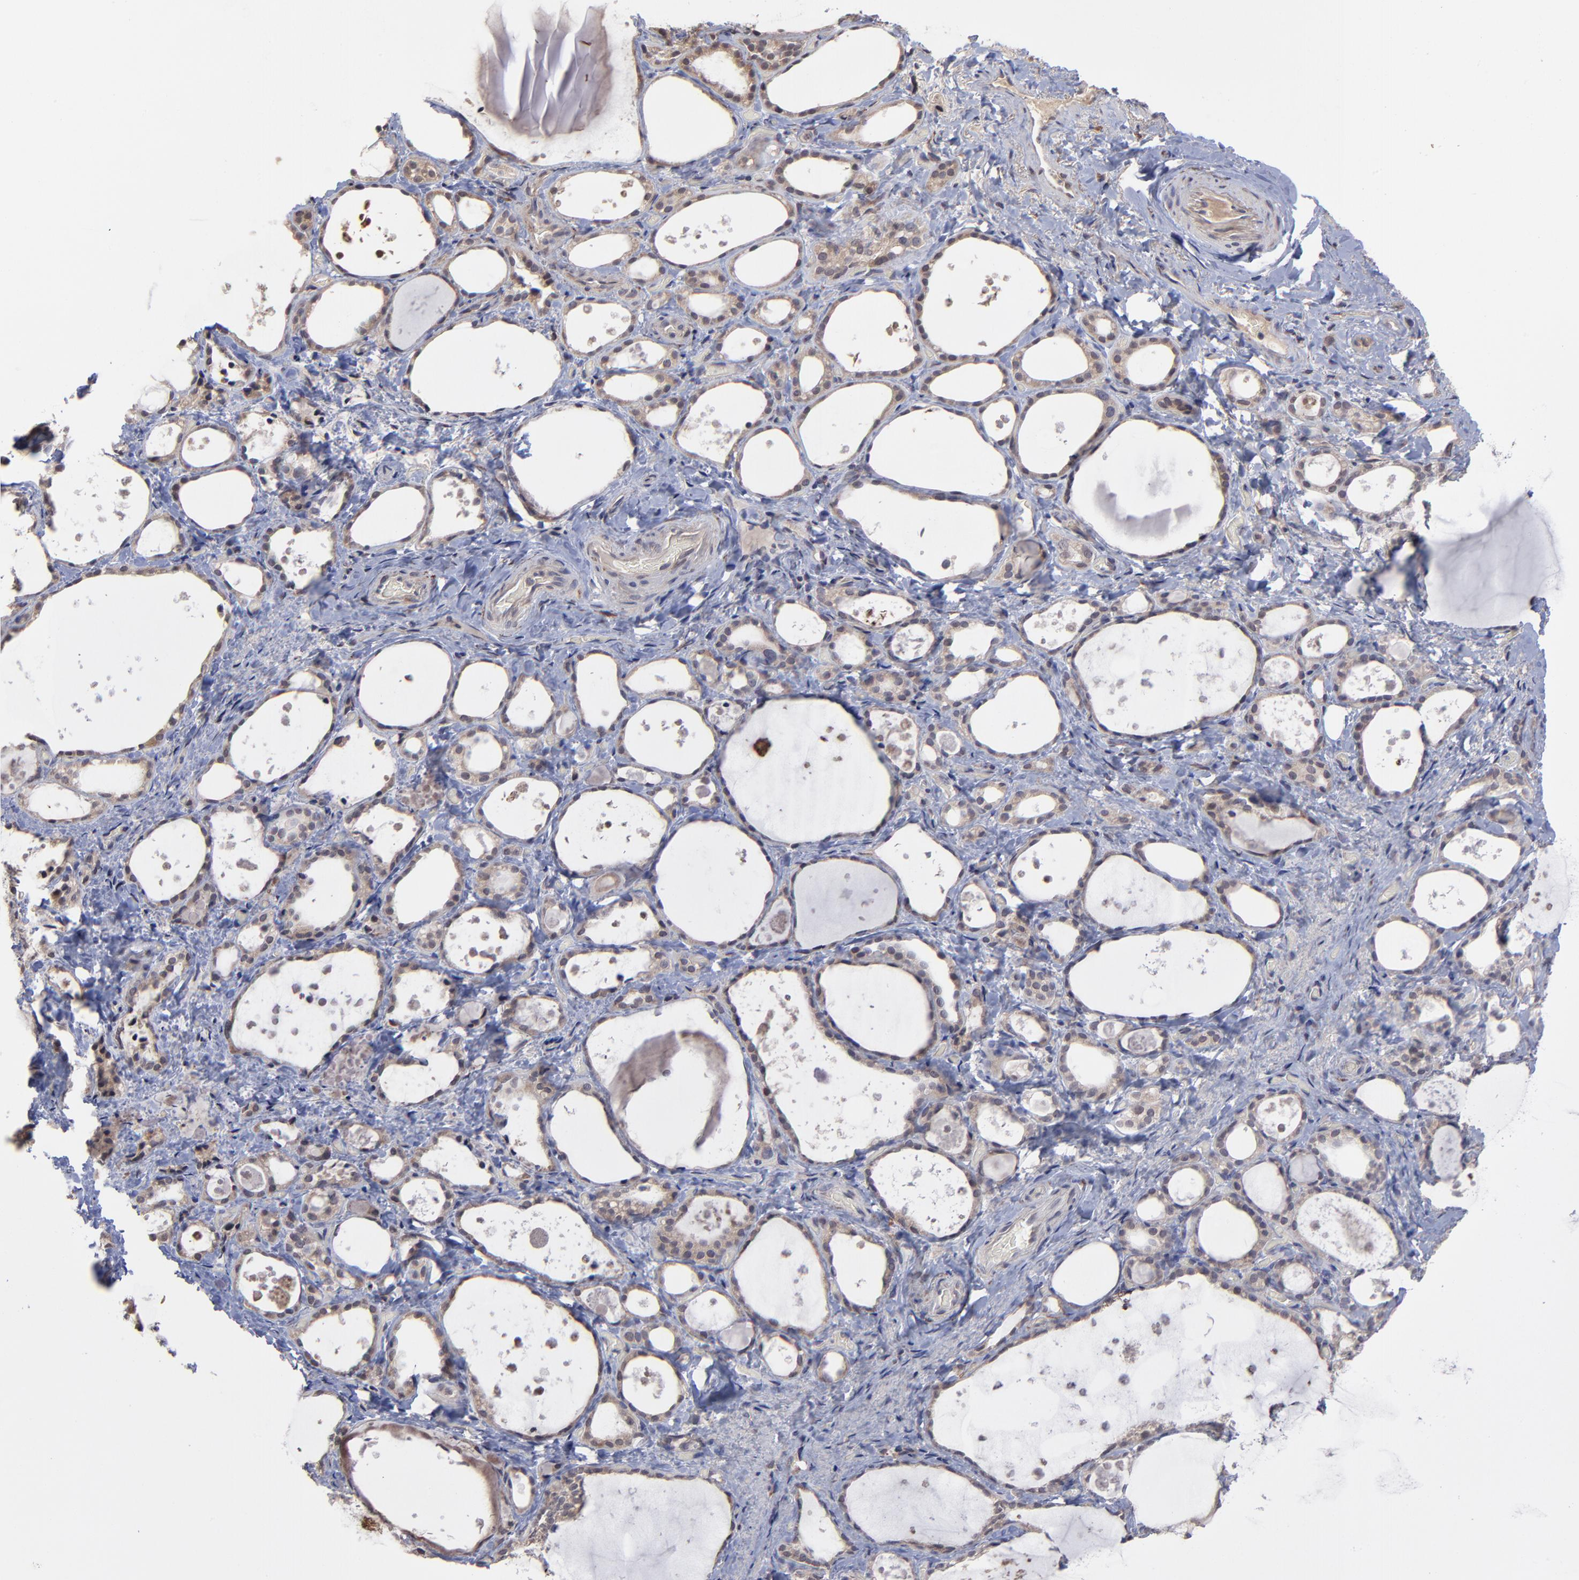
{"staining": {"intensity": "moderate", "quantity": ">75%", "location": "cytoplasmic/membranous"}, "tissue": "thyroid gland", "cell_type": "Glandular cells", "image_type": "normal", "snomed": [{"axis": "morphology", "description": "Normal tissue, NOS"}, {"axis": "topography", "description": "Thyroid gland"}], "caption": "IHC of benign thyroid gland shows medium levels of moderate cytoplasmic/membranous positivity in approximately >75% of glandular cells. (brown staining indicates protein expression, while blue staining denotes nuclei).", "gene": "CHL1", "patient": {"sex": "female", "age": 75}}